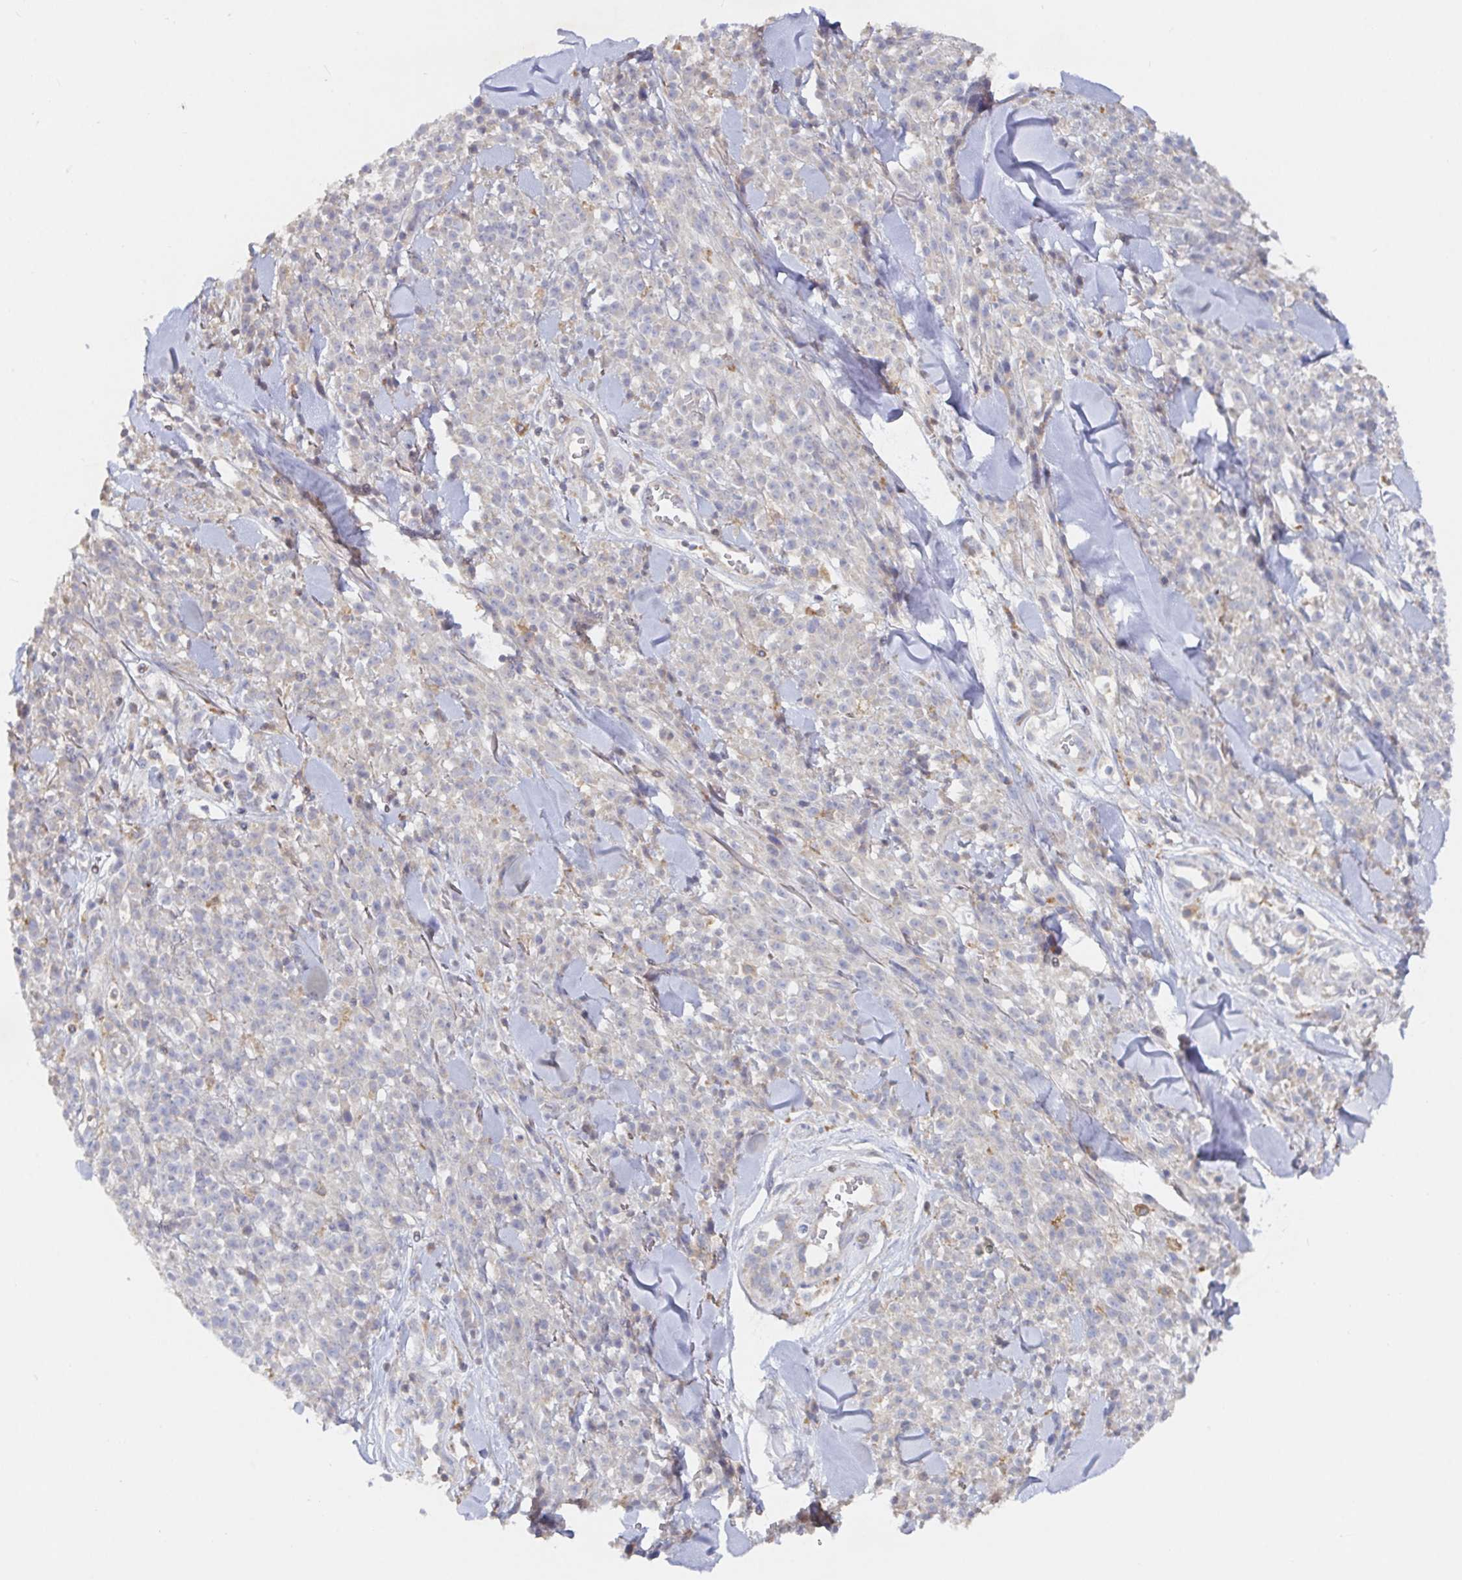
{"staining": {"intensity": "negative", "quantity": "none", "location": "none"}, "tissue": "melanoma", "cell_type": "Tumor cells", "image_type": "cancer", "snomed": [{"axis": "morphology", "description": "Malignant melanoma, NOS"}, {"axis": "topography", "description": "Skin"}, {"axis": "topography", "description": "Skin of trunk"}], "caption": "Tumor cells show no significant protein positivity in malignant melanoma. (DAB (3,3'-diaminobenzidine) immunohistochemistry (IHC) with hematoxylin counter stain).", "gene": "IRAK2", "patient": {"sex": "male", "age": 74}}